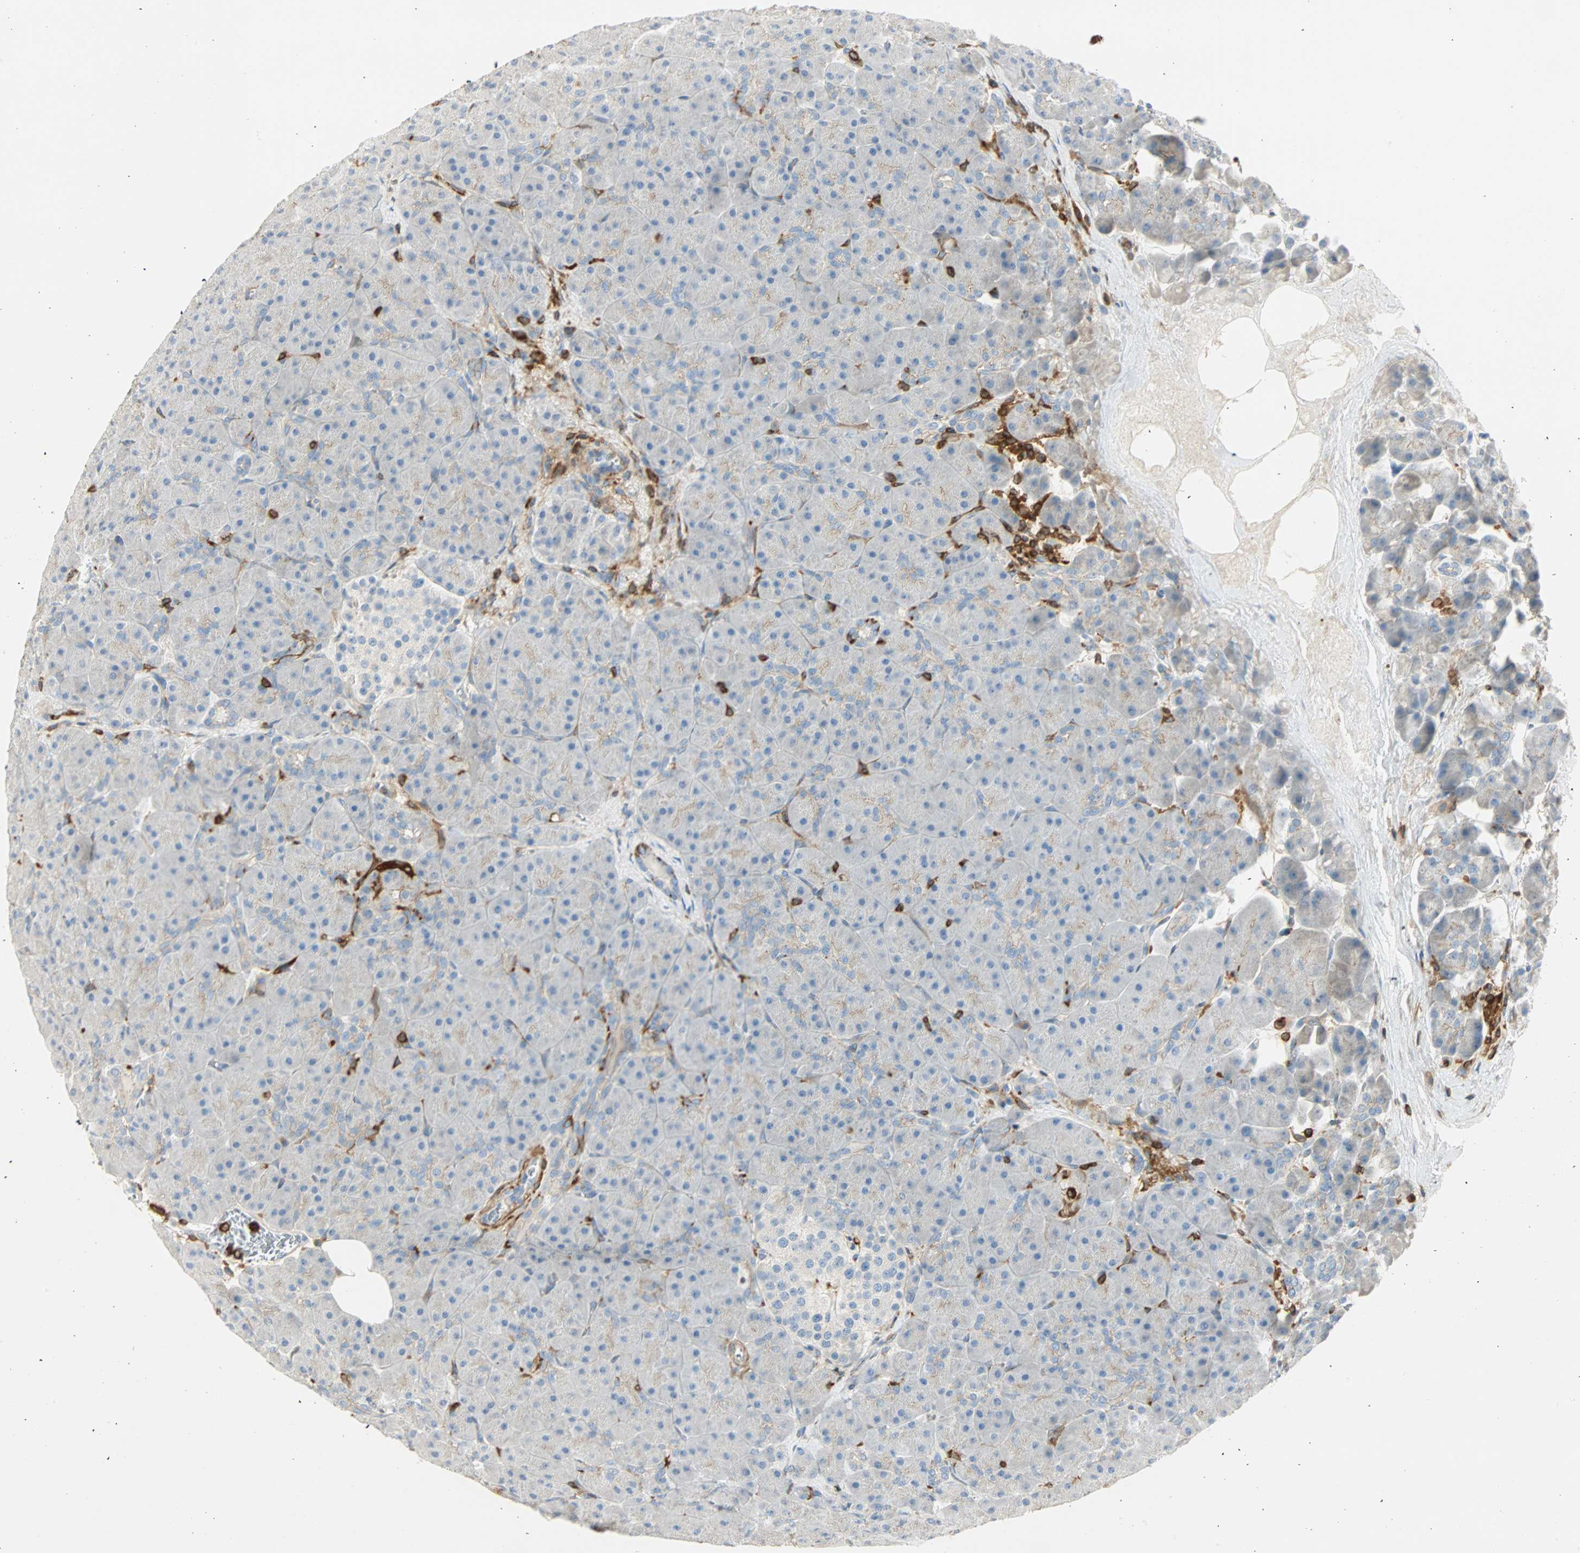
{"staining": {"intensity": "negative", "quantity": "none", "location": "none"}, "tissue": "pancreas", "cell_type": "Exocrine glandular cells", "image_type": "normal", "snomed": [{"axis": "morphology", "description": "Normal tissue, NOS"}, {"axis": "topography", "description": "Pancreas"}], "caption": "DAB immunohistochemical staining of unremarkable human pancreas demonstrates no significant staining in exocrine glandular cells.", "gene": "FMNL1", "patient": {"sex": "male", "age": 66}}